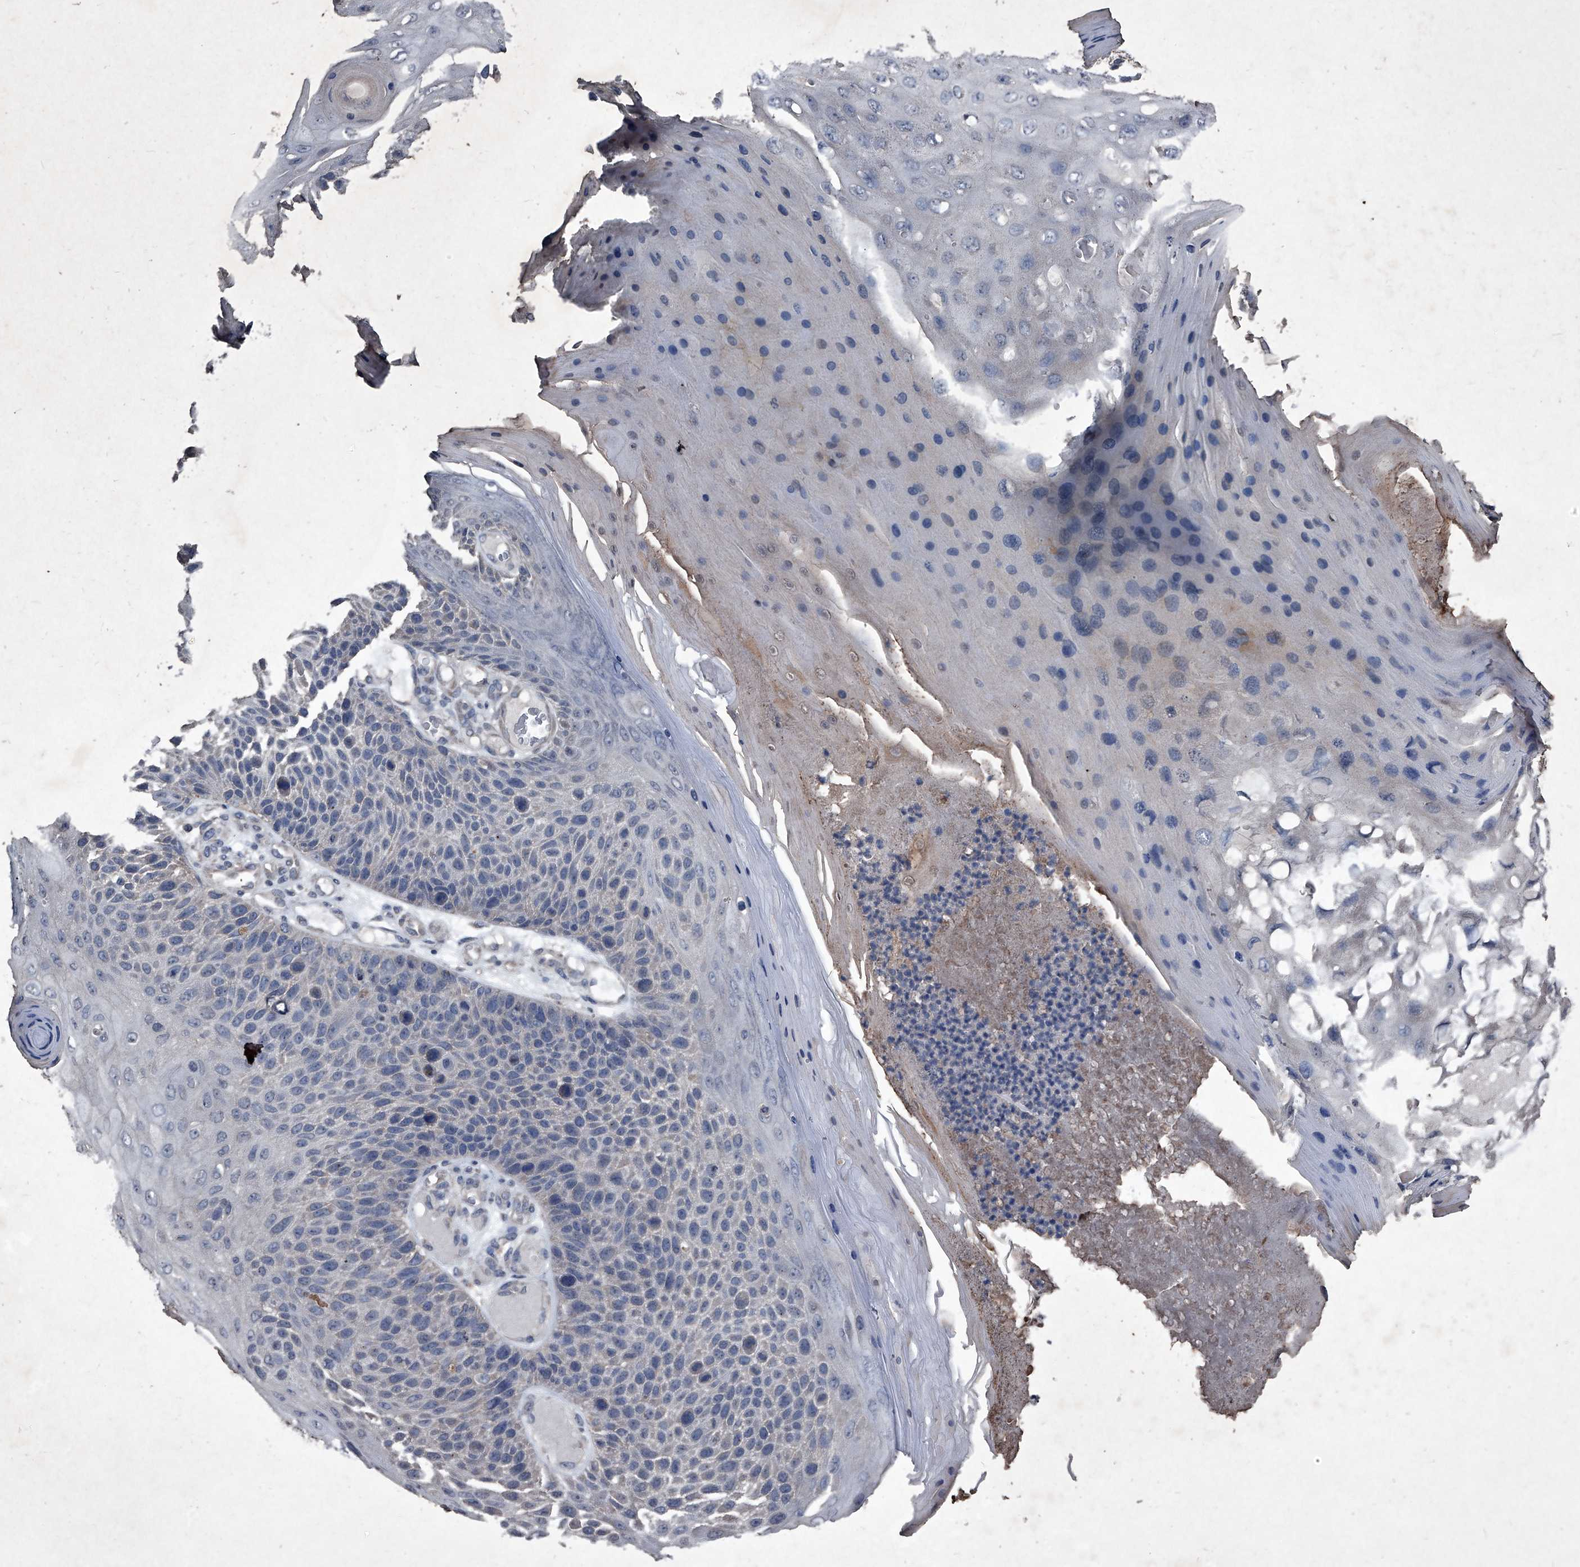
{"staining": {"intensity": "negative", "quantity": "none", "location": "none"}, "tissue": "skin cancer", "cell_type": "Tumor cells", "image_type": "cancer", "snomed": [{"axis": "morphology", "description": "Squamous cell carcinoma, NOS"}, {"axis": "topography", "description": "Skin"}], "caption": "Micrograph shows no significant protein staining in tumor cells of skin cancer (squamous cell carcinoma).", "gene": "MAPKAP1", "patient": {"sex": "female", "age": 88}}